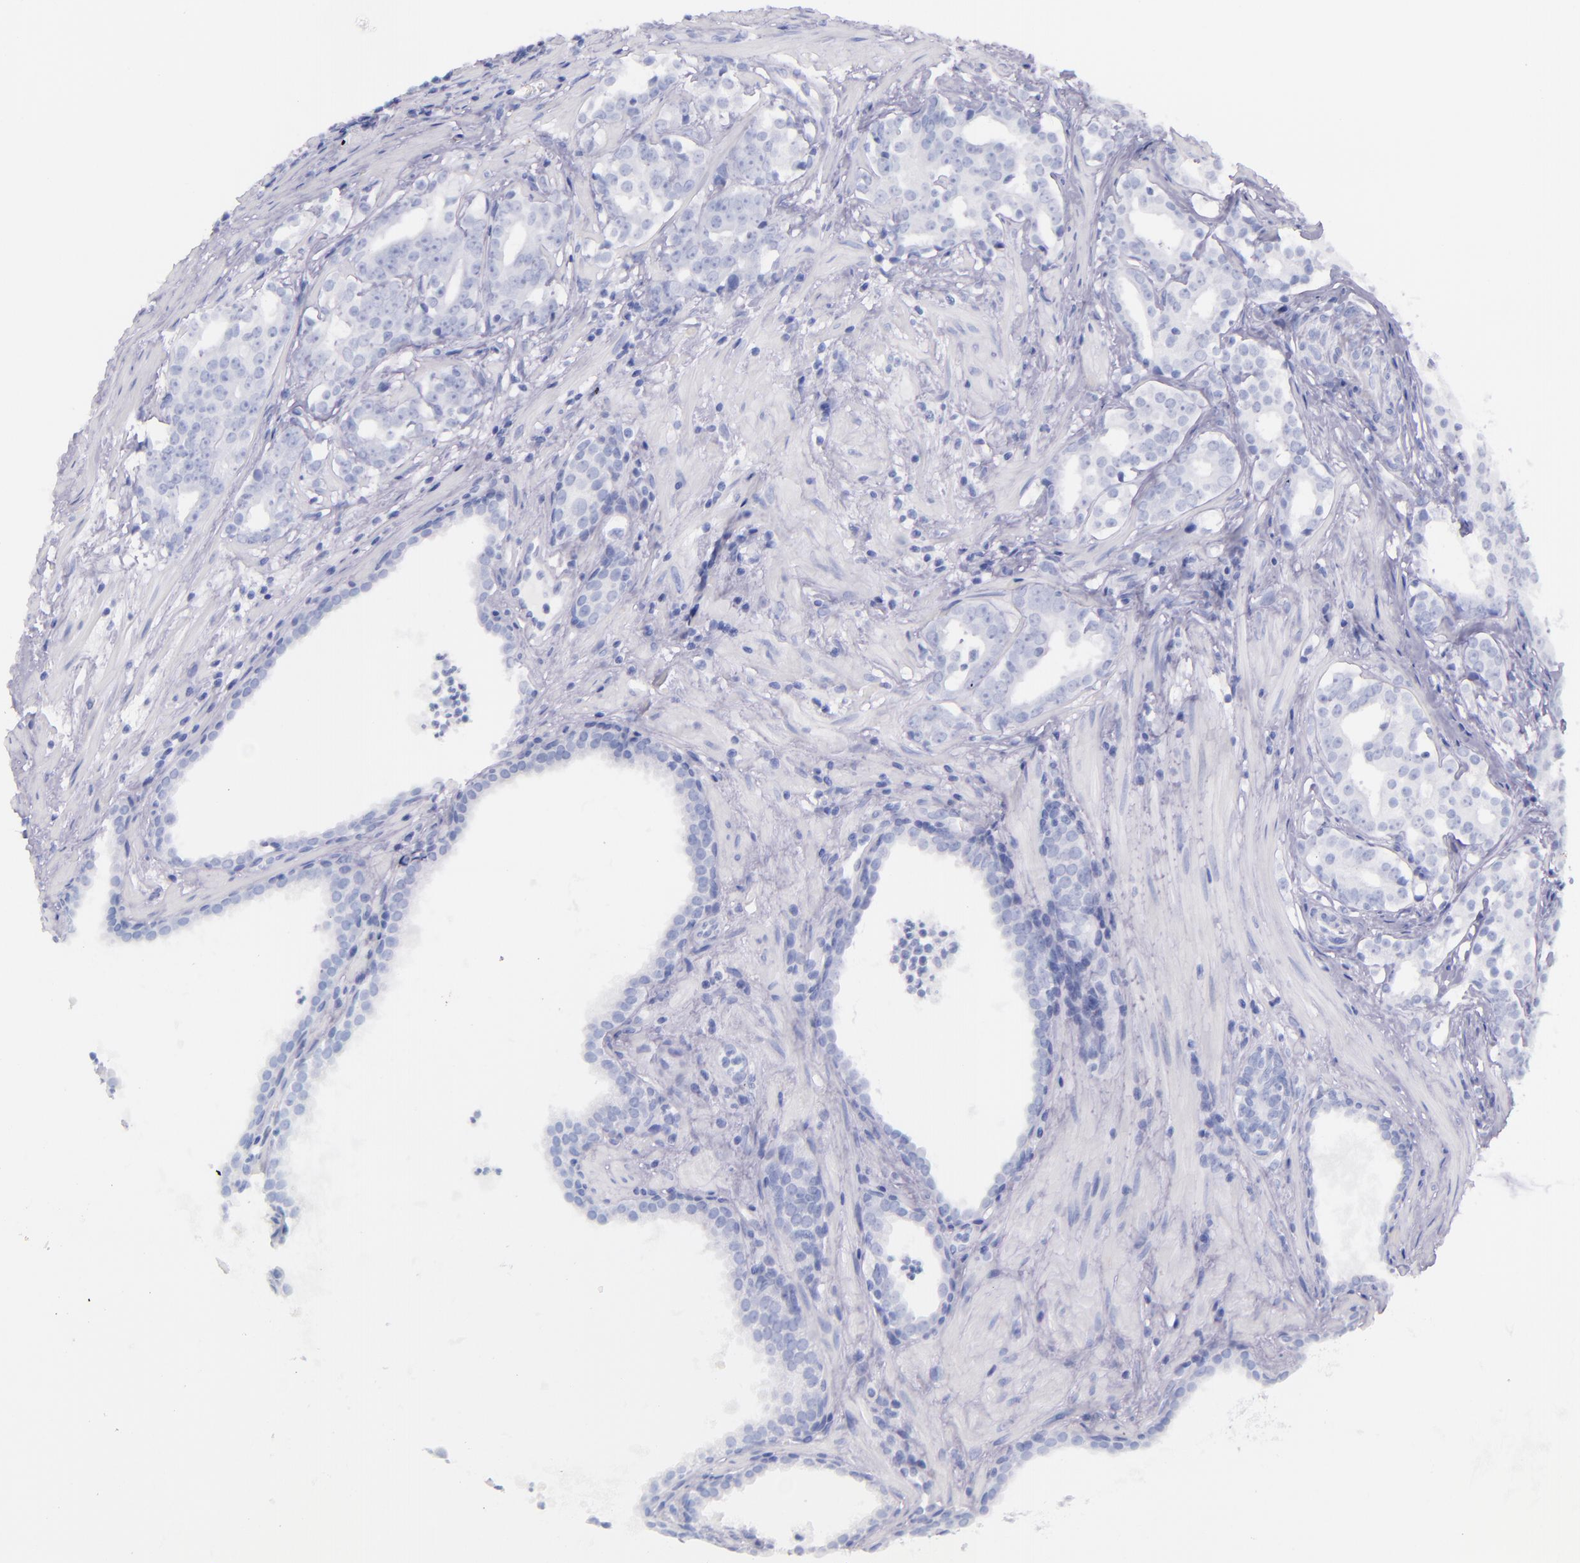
{"staining": {"intensity": "negative", "quantity": "none", "location": "none"}, "tissue": "prostate cancer", "cell_type": "Tumor cells", "image_type": "cancer", "snomed": [{"axis": "morphology", "description": "Adenocarcinoma, Low grade"}, {"axis": "topography", "description": "Prostate"}], "caption": "Immunohistochemistry of prostate cancer demonstrates no expression in tumor cells.", "gene": "SFTPB", "patient": {"sex": "male", "age": 59}}